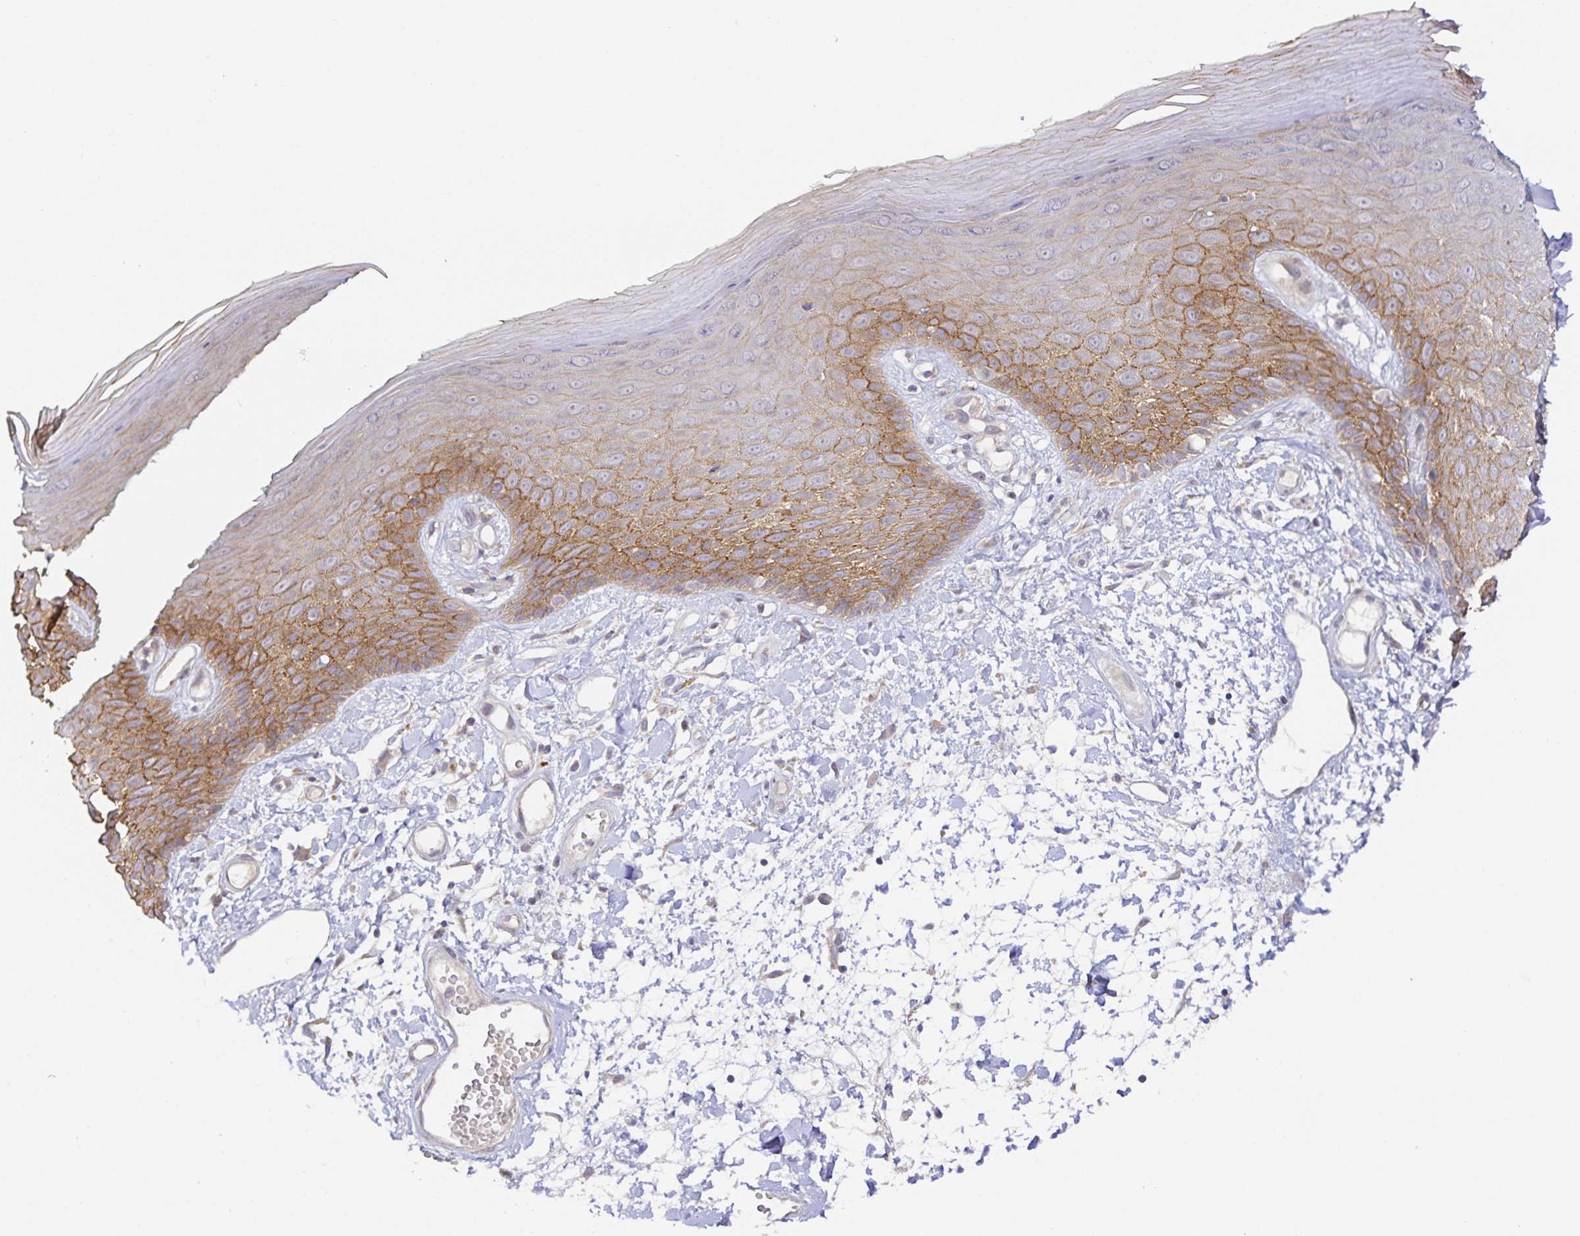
{"staining": {"intensity": "moderate", "quantity": "25%-75%", "location": "cytoplasmic/membranous"}, "tissue": "skin", "cell_type": "Epidermal cells", "image_type": "normal", "snomed": [{"axis": "morphology", "description": "Normal tissue, NOS"}, {"axis": "topography", "description": "Anal"}, {"axis": "topography", "description": "Peripheral nerve tissue"}], "caption": "This photomicrograph displays immunohistochemistry staining of normal human skin, with medium moderate cytoplasmic/membranous staining in about 25%-75% of epidermal cells.", "gene": "ZDHHC11B", "patient": {"sex": "male", "age": 78}}